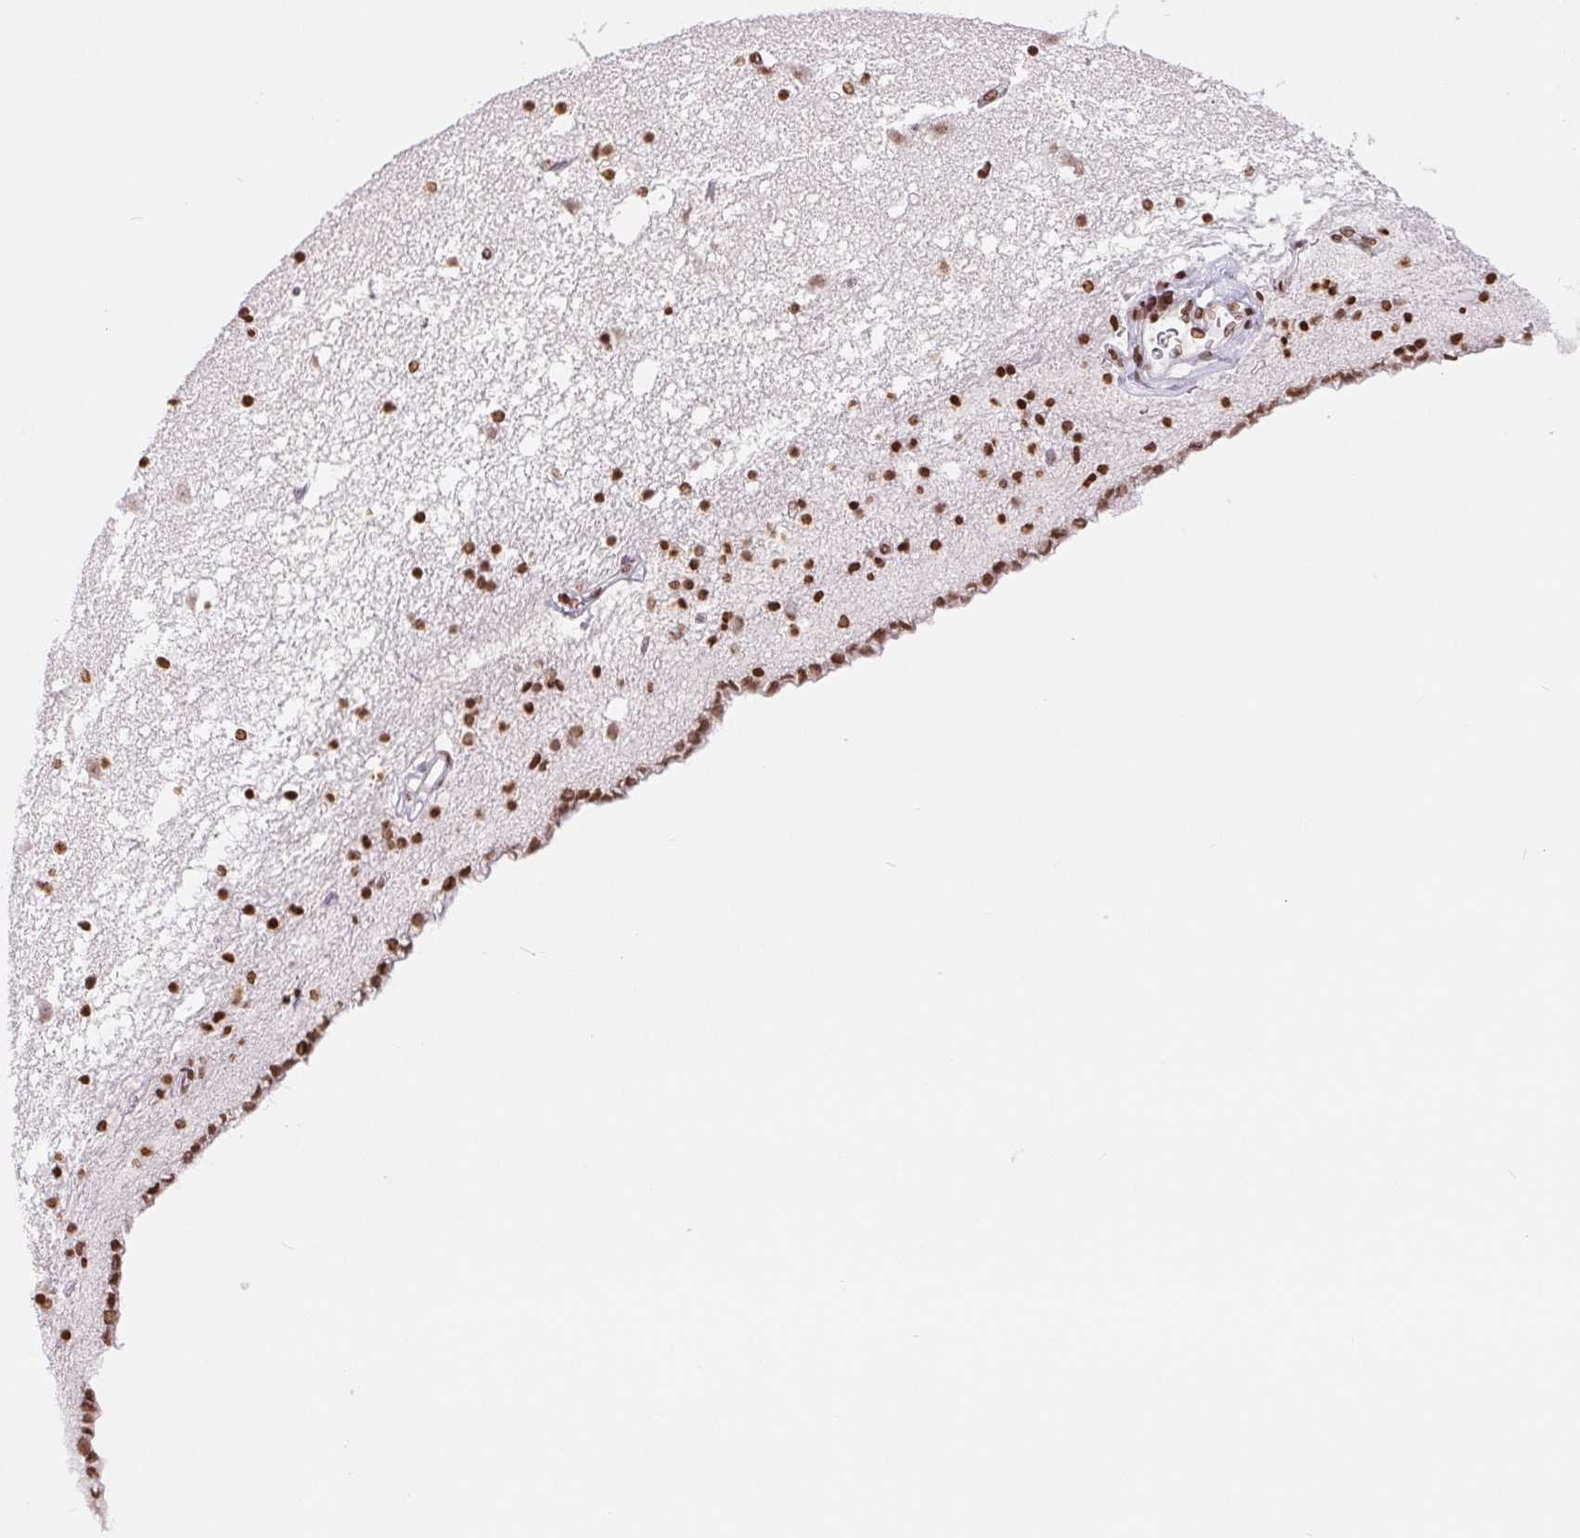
{"staining": {"intensity": "strong", "quantity": "25%-75%", "location": "nuclear"}, "tissue": "caudate", "cell_type": "Glial cells", "image_type": "normal", "snomed": [{"axis": "morphology", "description": "Normal tissue, NOS"}, {"axis": "topography", "description": "Lateral ventricle wall"}], "caption": "Human caudate stained for a protein (brown) exhibits strong nuclear positive expression in approximately 25%-75% of glial cells.", "gene": "SMIM12", "patient": {"sex": "female", "age": 42}}